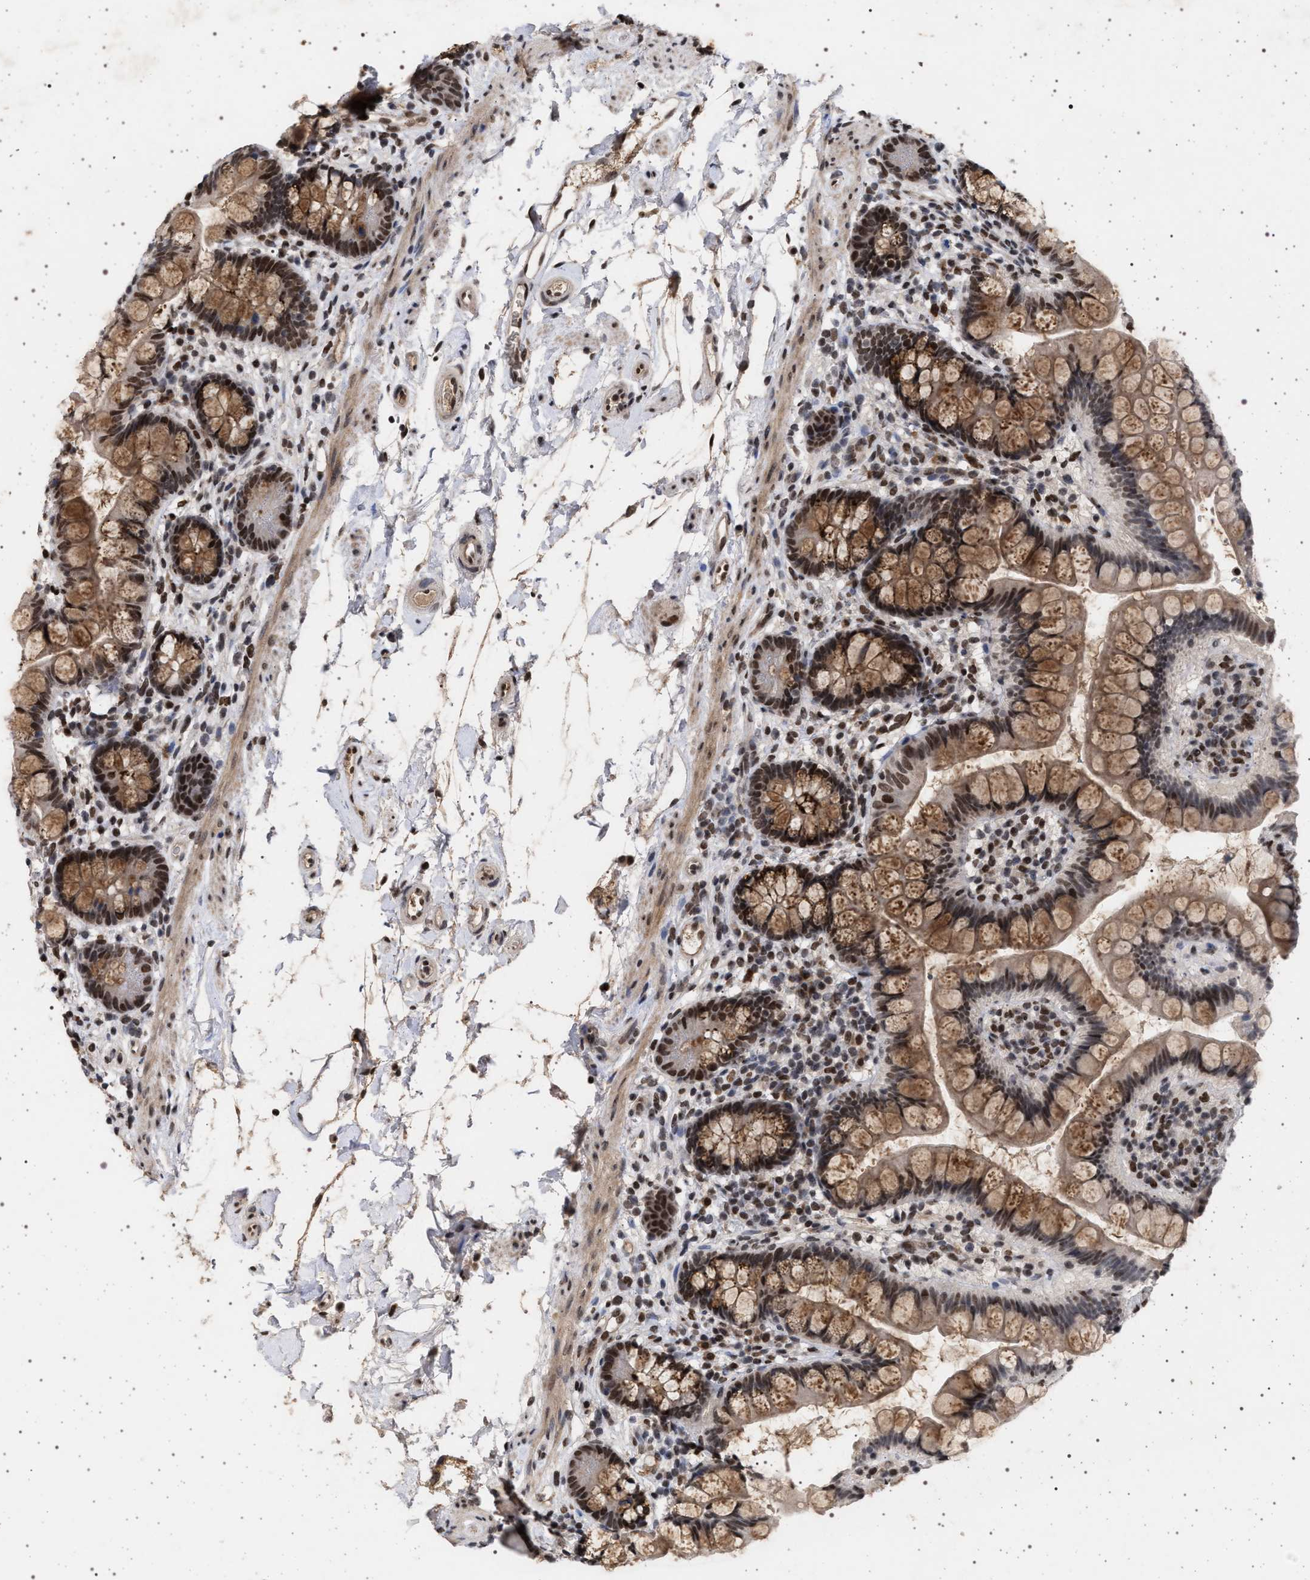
{"staining": {"intensity": "moderate", "quantity": ">75%", "location": "cytoplasmic/membranous,nuclear"}, "tissue": "small intestine", "cell_type": "Glandular cells", "image_type": "normal", "snomed": [{"axis": "morphology", "description": "Normal tissue, NOS"}, {"axis": "topography", "description": "Small intestine"}], "caption": "Brown immunohistochemical staining in normal small intestine displays moderate cytoplasmic/membranous,nuclear positivity in approximately >75% of glandular cells. (DAB (3,3'-diaminobenzidine) = brown stain, brightfield microscopy at high magnification).", "gene": "PHF12", "patient": {"sex": "female", "age": 84}}